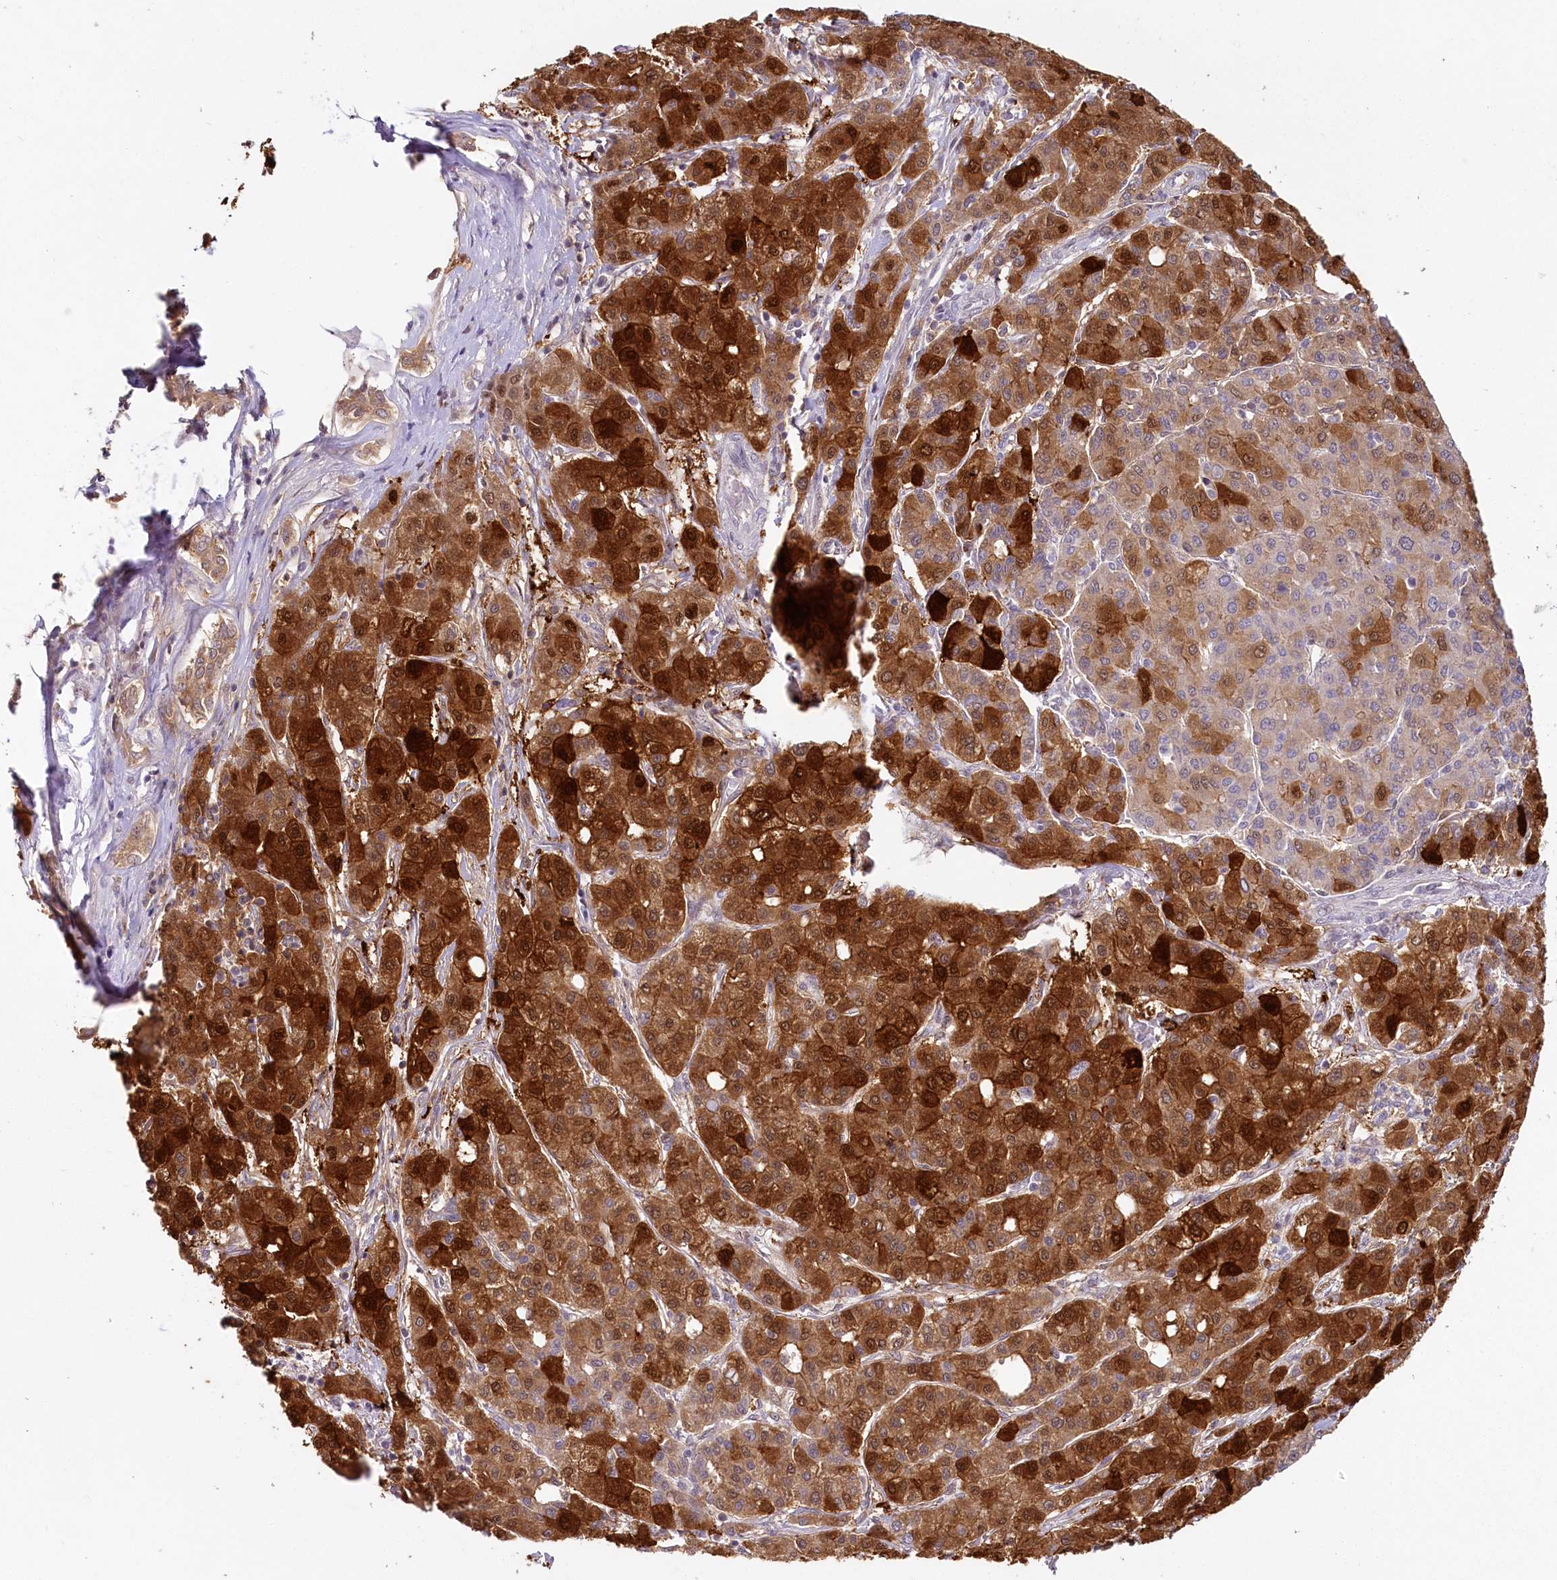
{"staining": {"intensity": "strong", "quantity": ">75%", "location": "cytoplasmic/membranous,nuclear"}, "tissue": "liver cancer", "cell_type": "Tumor cells", "image_type": "cancer", "snomed": [{"axis": "morphology", "description": "Carcinoma, Hepatocellular, NOS"}, {"axis": "topography", "description": "Liver"}], "caption": "High-magnification brightfield microscopy of liver hepatocellular carcinoma stained with DAB (3,3'-diaminobenzidine) (brown) and counterstained with hematoxylin (blue). tumor cells exhibit strong cytoplasmic/membranous and nuclear staining is present in approximately>75% of cells.", "gene": "HPD", "patient": {"sex": "male", "age": 65}}